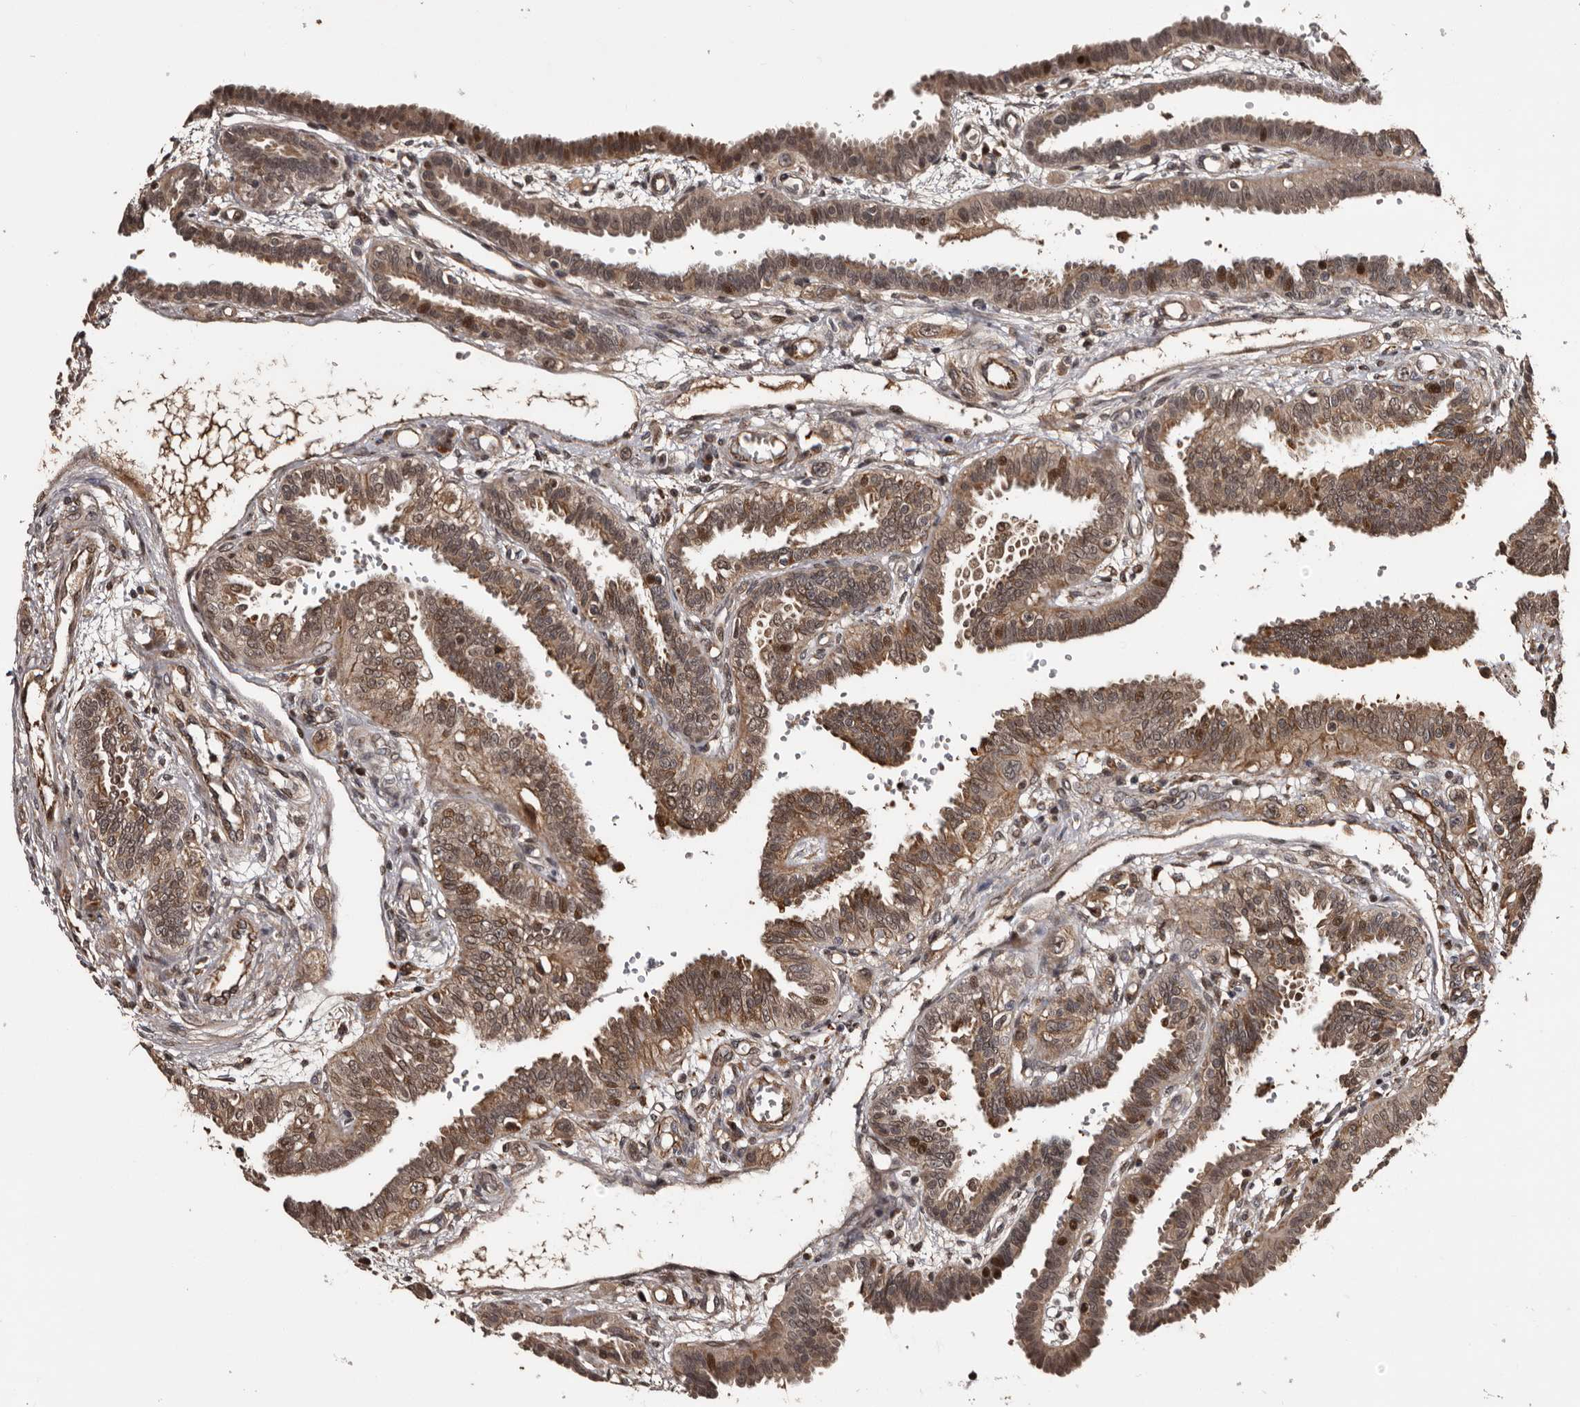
{"staining": {"intensity": "moderate", "quantity": ">75%", "location": "cytoplasmic/membranous,nuclear"}, "tissue": "fallopian tube", "cell_type": "Glandular cells", "image_type": "normal", "snomed": [{"axis": "morphology", "description": "Normal tissue, NOS"}, {"axis": "topography", "description": "Fallopian tube"}, {"axis": "topography", "description": "Placenta"}], "caption": "Protein expression analysis of normal fallopian tube demonstrates moderate cytoplasmic/membranous,nuclear positivity in about >75% of glandular cells.", "gene": "SERTAD4", "patient": {"sex": "female", "age": 34}}